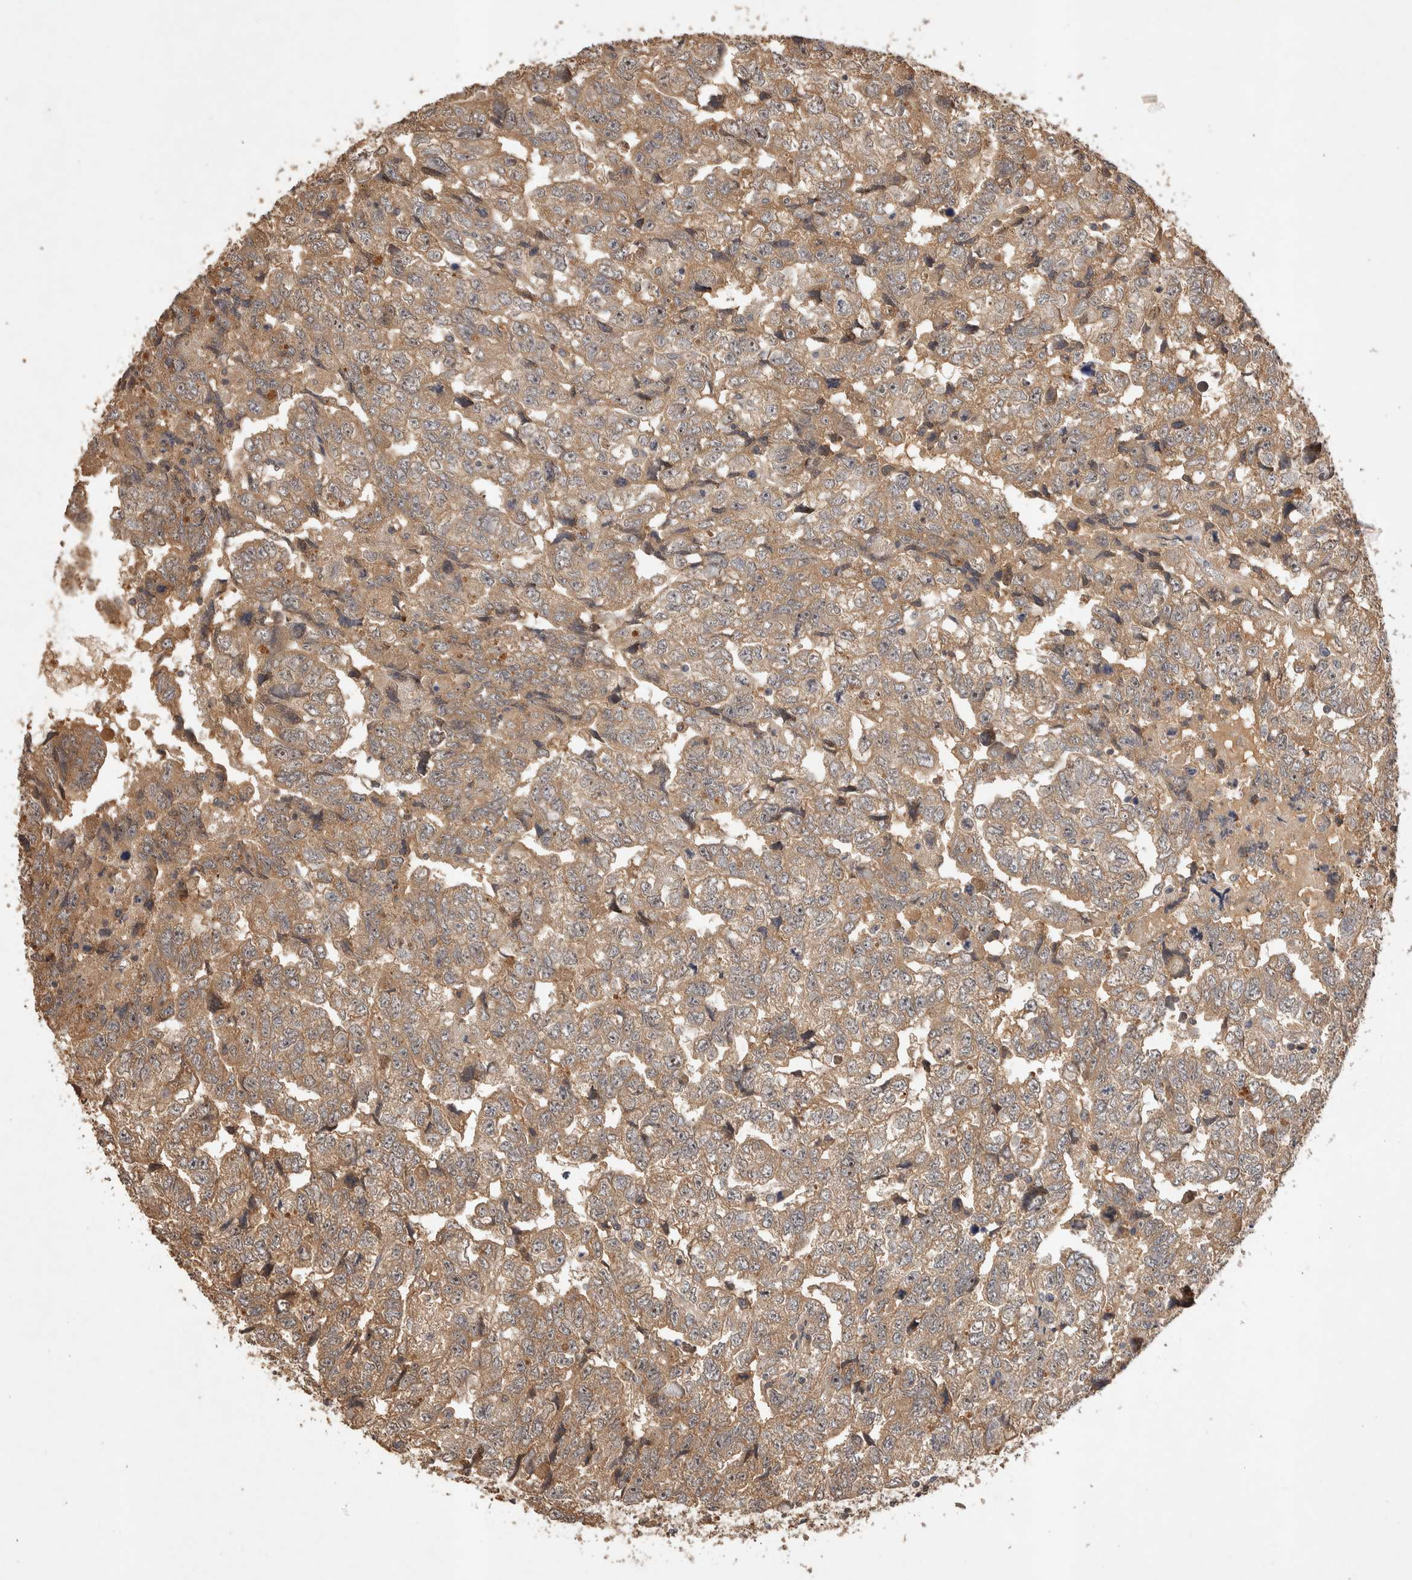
{"staining": {"intensity": "moderate", "quantity": ">75%", "location": "cytoplasmic/membranous"}, "tissue": "testis cancer", "cell_type": "Tumor cells", "image_type": "cancer", "snomed": [{"axis": "morphology", "description": "Carcinoma, Embryonal, NOS"}, {"axis": "topography", "description": "Testis"}], "caption": "High-magnification brightfield microscopy of testis cancer (embryonal carcinoma) stained with DAB (3,3'-diaminobenzidine) (brown) and counterstained with hematoxylin (blue). tumor cells exhibit moderate cytoplasmic/membranous positivity is seen in about>75% of cells.", "gene": "NSMAF", "patient": {"sex": "male", "age": 36}}